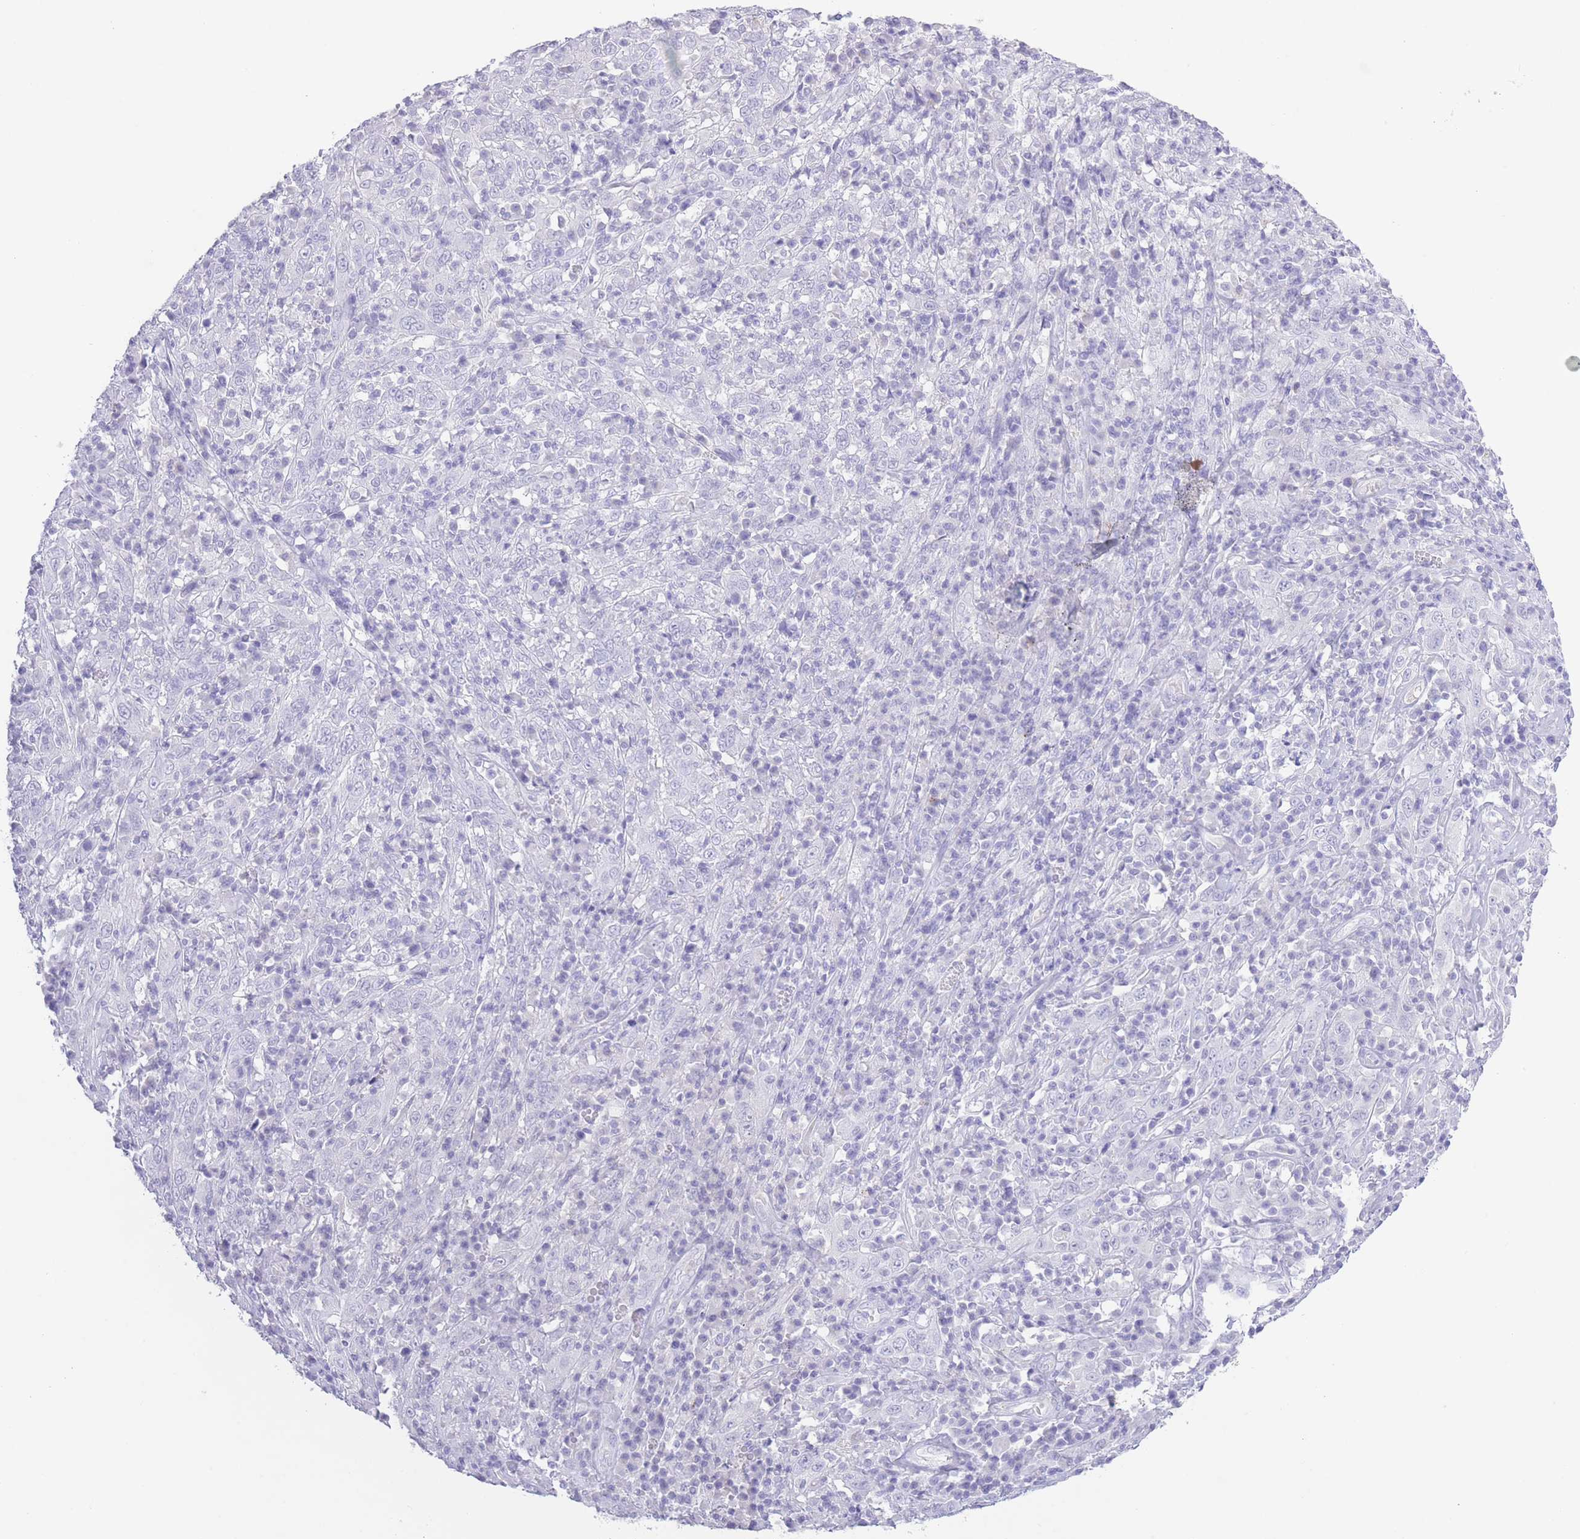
{"staining": {"intensity": "negative", "quantity": "none", "location": "none"}, "tissue": "cervical cancer", "cell_type": "Tumor cells", "image_type": "cancer", "snomed": [{"axis": "morphology", "description": "Squamous cell carcinoma, NOS"}, {"axis": "topography", "description": "Cervix"}], "caption": "DAB (3,3'-diaminobenzidine) immunohistochemical staining of human squamous cell carcinoma (cervical) exhibits no significant positivity in tumor cells. Brightfield microscopy of immunohistochemistry stained with DAB (brown) and hematoxylin (blue), captured at high magnification.", "gene": "PKLR", "patient": {"sex": "female", "age": 46}}